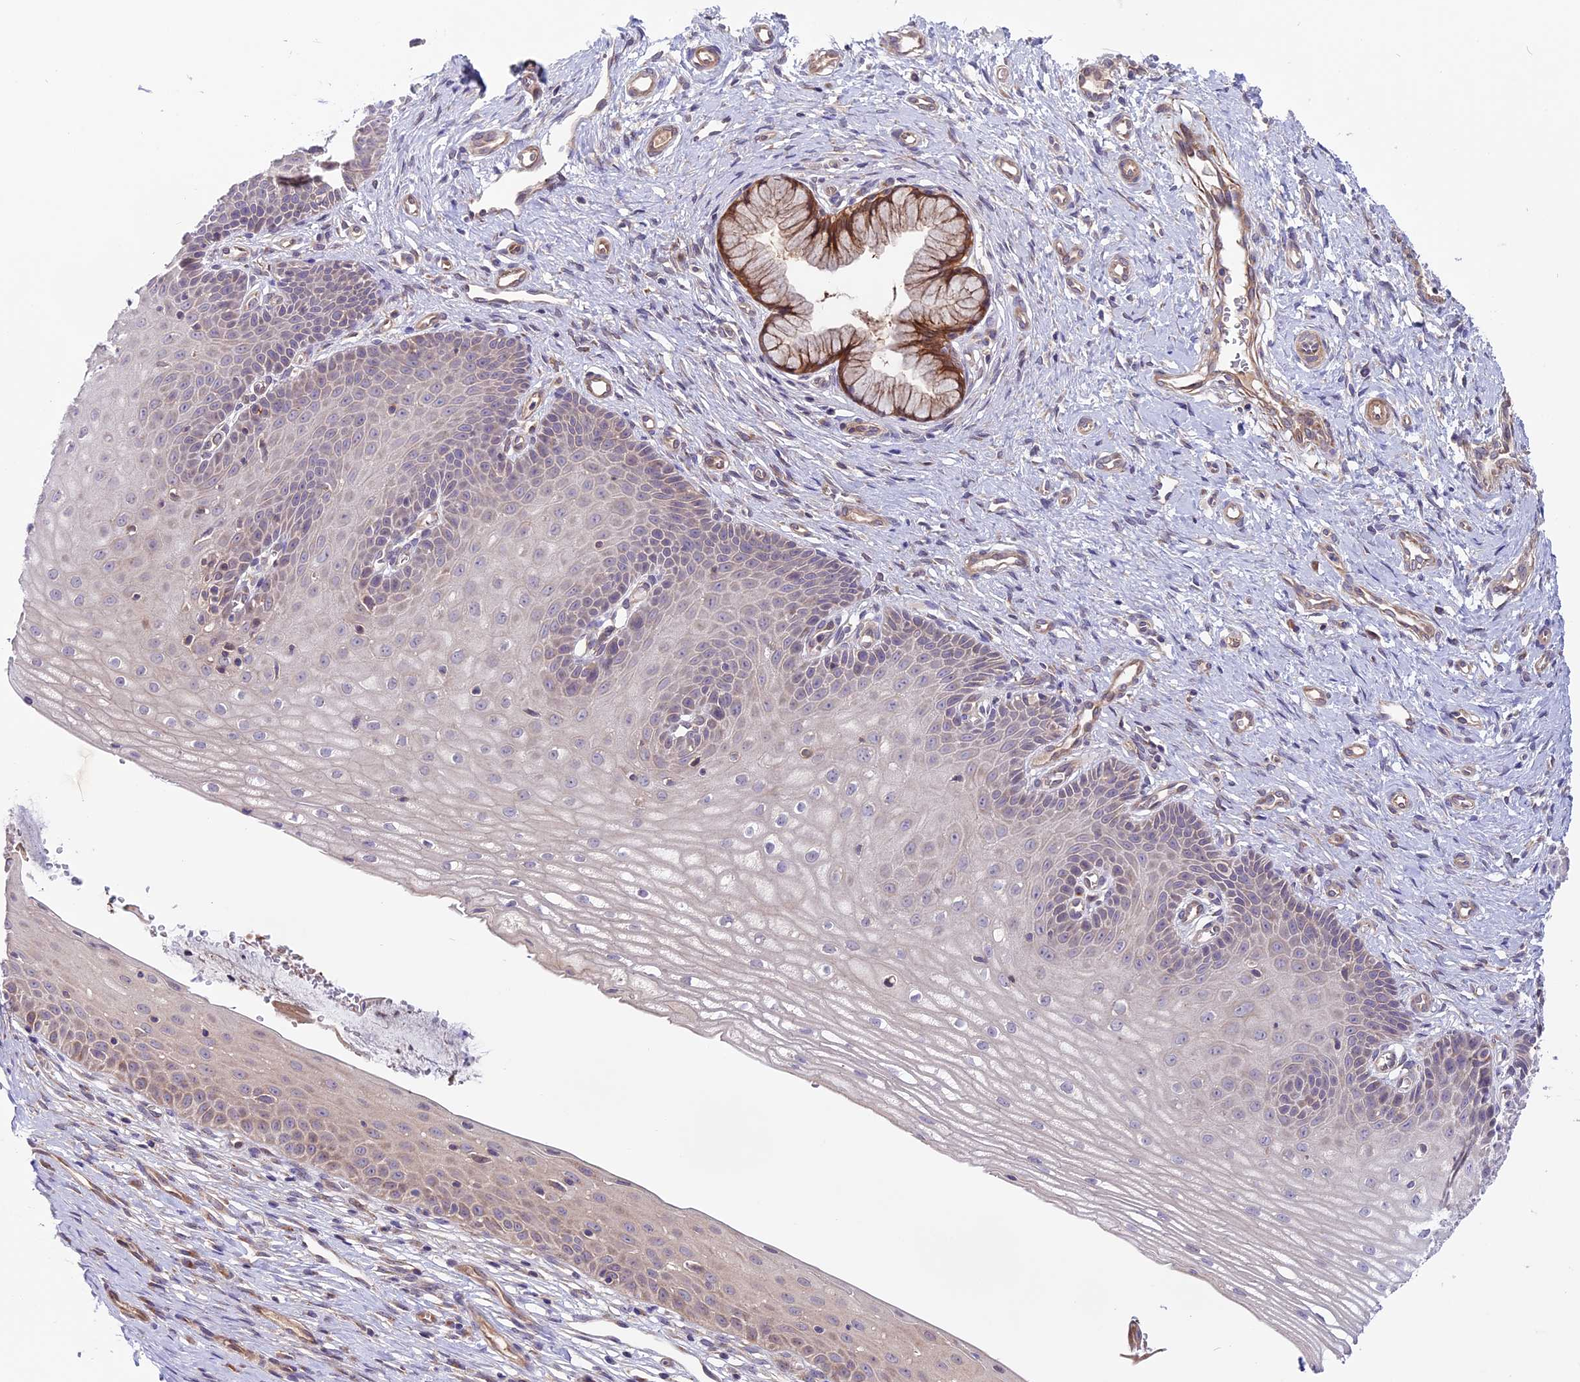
{"staining": {"intensity": "moderate", "quantity": ">75%", "location": "cytoplasmic/membranous"}, "tissue": "cervix", "cell_type": "Glandular cells", "image_type": "normal", "snomed": [{"axis": "morphology", "description": "Normal tissue, NOS"}, {"axis": "topography", "description": "Cervix"}], "caption": "A brown stain shows moderate cytoplasmic/membranous staining of a protein in glandular cells of unremarkable human cervix. The protein of interest is shown in brown color, while the nuclei are stained blue.", "gene": "COG8", "patient": {"sex": "female", "age": 36}}